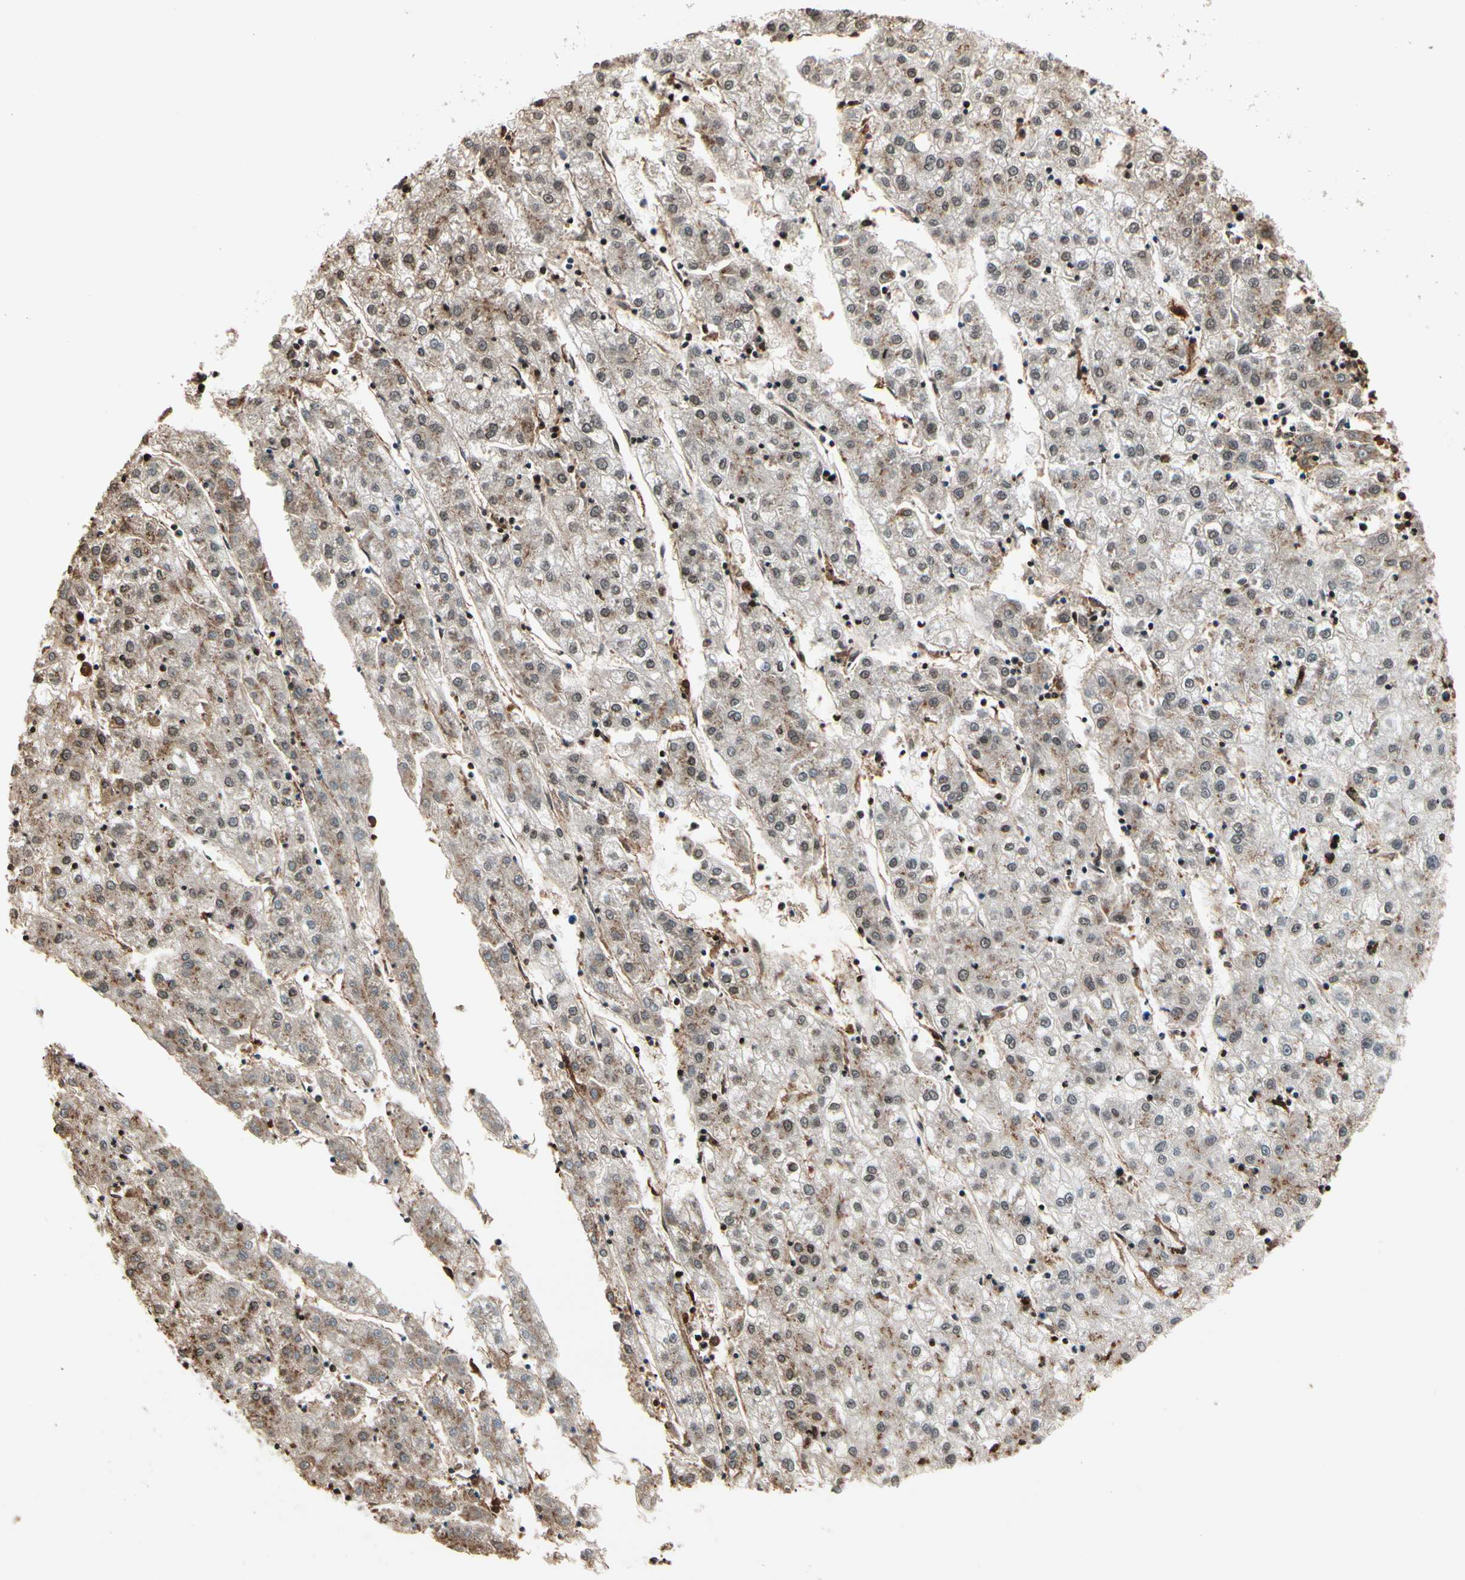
{"staining": {"intensity": "moderate", "quantity": "<25%", "location": "cytoplasmic/membranous,nuclear"}, "tissue": "liver cancer", "cell_type": "Tumor cells", "image_type": "cancer", "snomed": [{"axis": "morphology", "description": "Carcinoma, Hepatocellular, NOS"}, {"axis": "topography", "description": "Liver"}], "caption": "Liver cancer stained for a protein (brown) reveals moderate cytoplasmic/membranous and nuclear positive staining in approximately <25% of tumor cells.", "gene": "FER", "patient": {"sex": "male", "age": 72}}